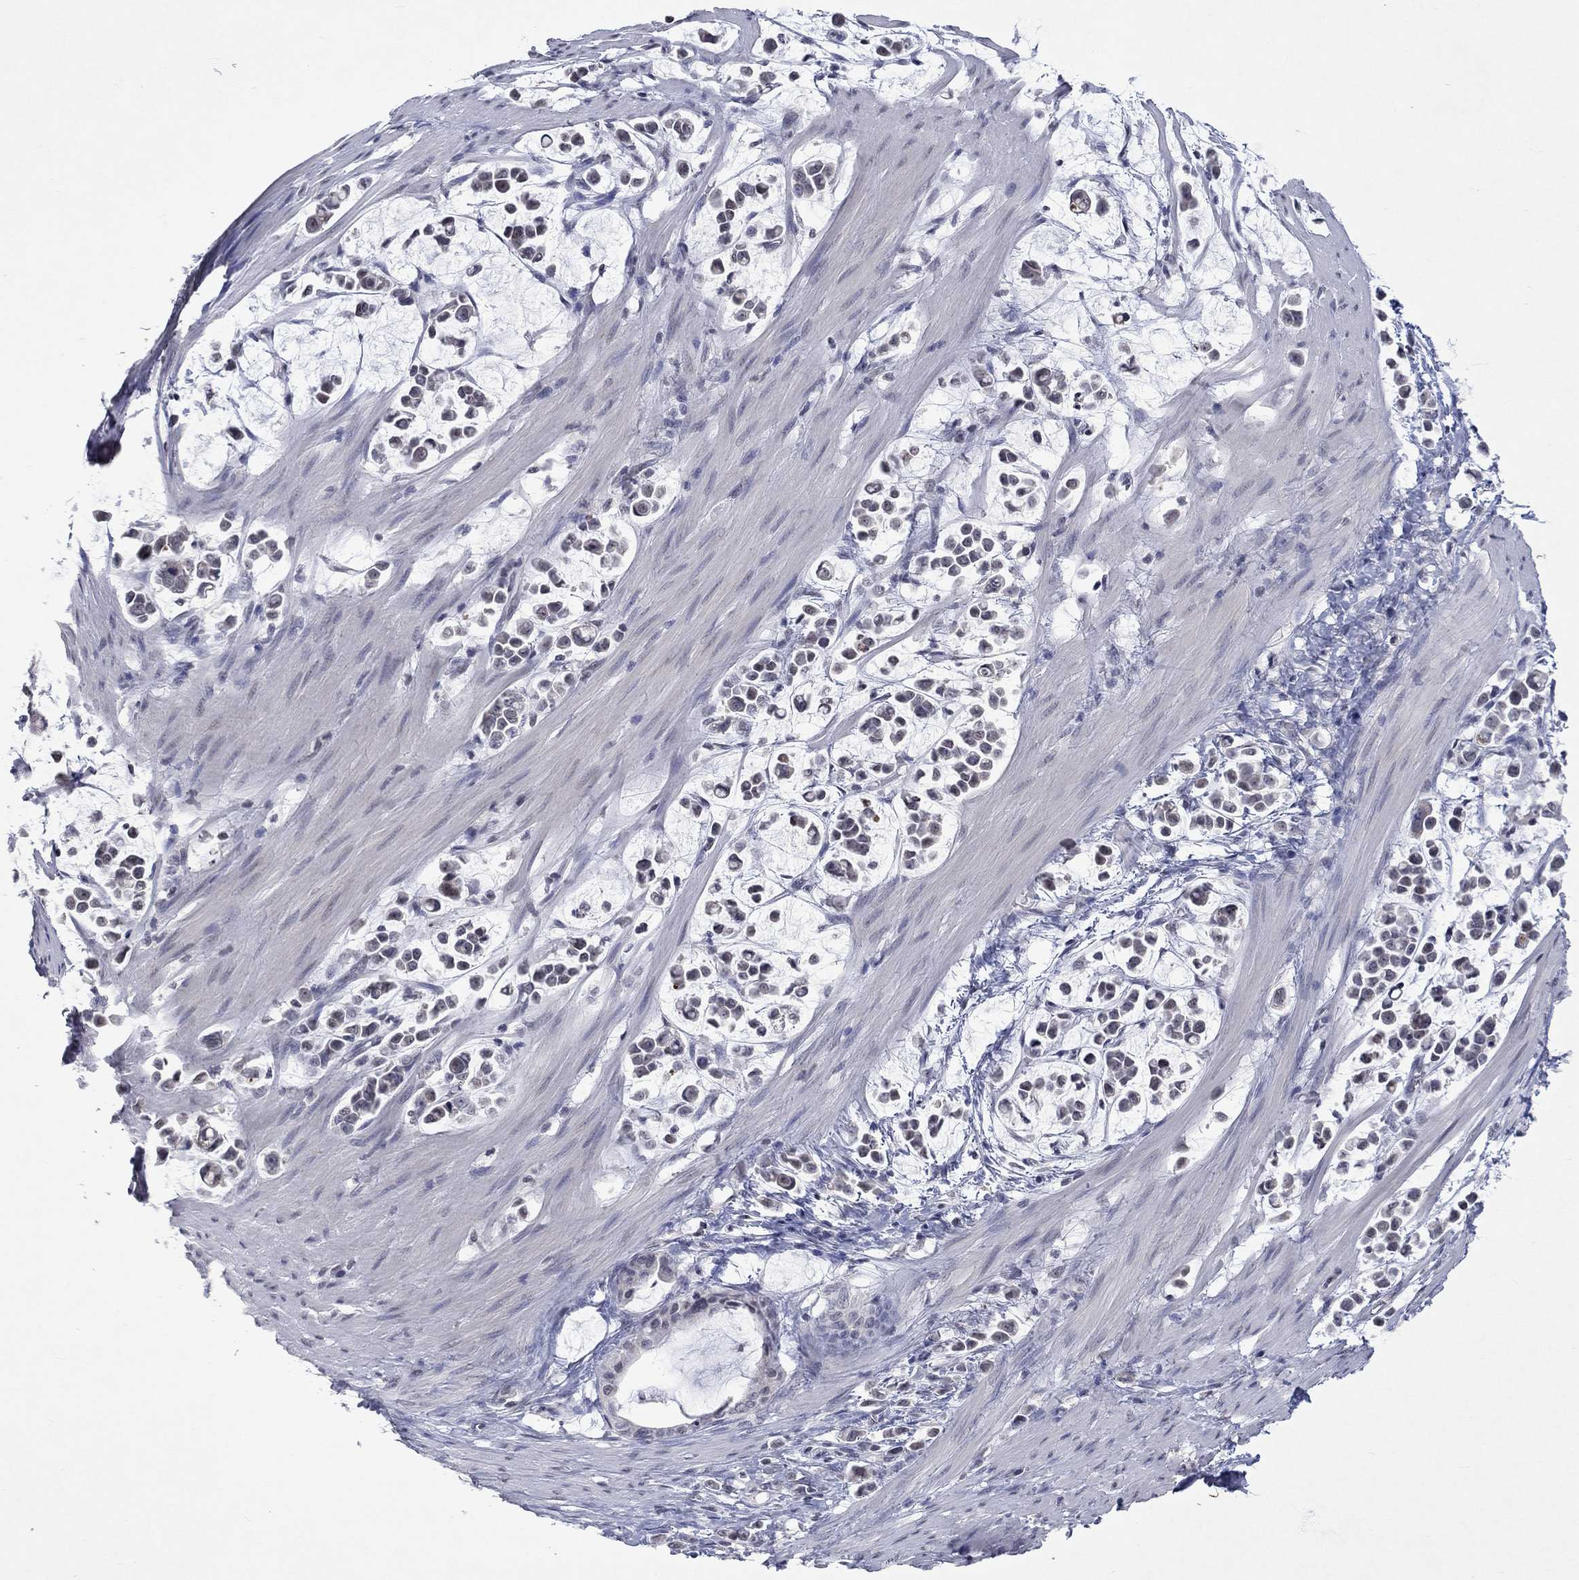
{"staining": {"intensity": "negative", "quantity": "none", "location": "none"}, "tissue": "stomach cancer", "cell_type": "Tumor cells", "image_type": "cancer", "snomed": [{"axis": "morphology", "description": "Adenocarcinoma, NOS"}, {"axis": "topography", "description": "Stomach"}], "caption": "This is an immunohistochemistry (IHC) micrograph of stomach cancer (adenocarcinoma). There is no positivity in tumor cells.", "gene": "TMEM143", "patient": {"sex": "male", "age": 82}}